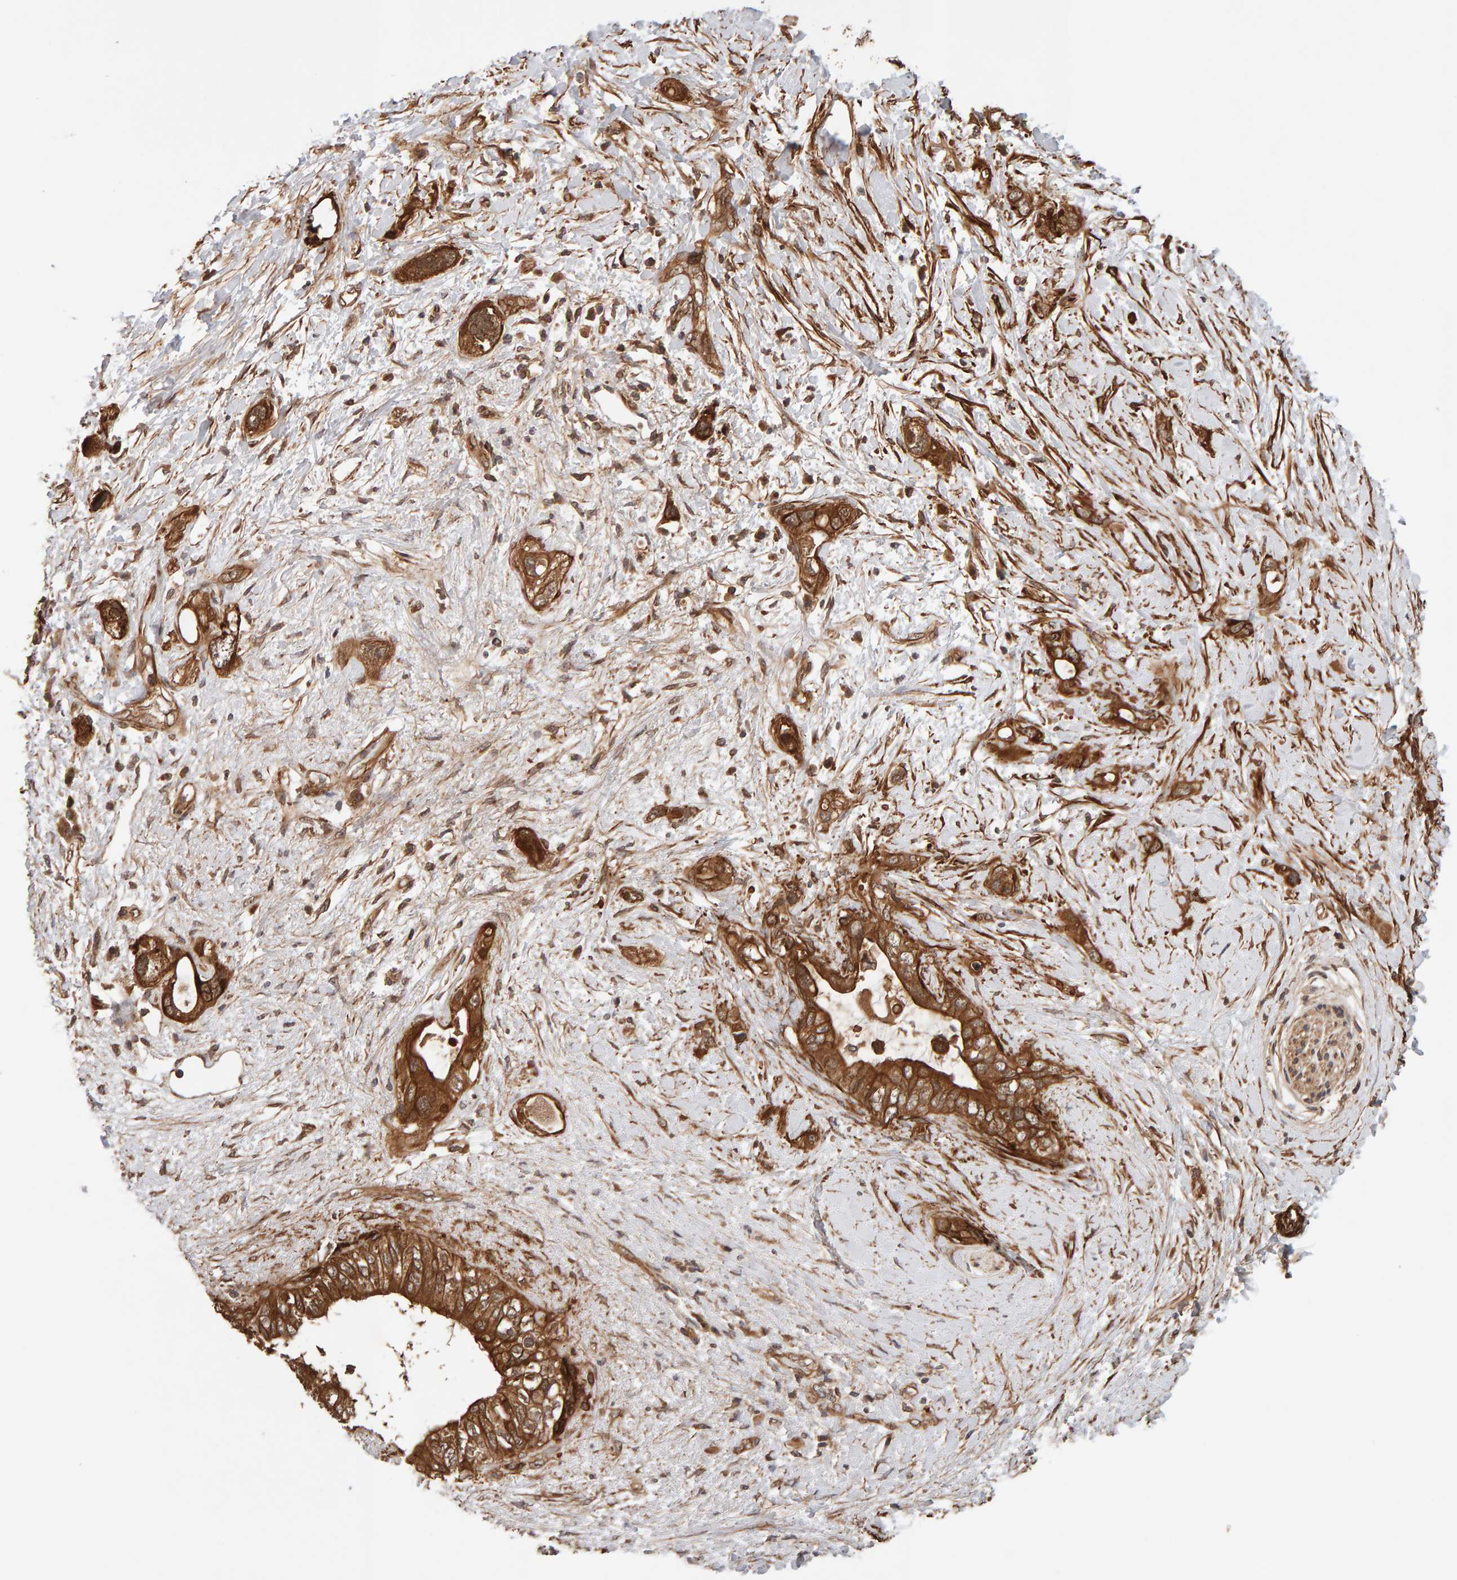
{"staining": {"intensity": "moderate", "quantity": ">75%", "location": "cytoplasmic/membranous"}, "tissue": "pancreatic cancer", "cell_type": "Tumor cells", "image_type": "cancer", "snomed": [{"axis": "morphology", "description": "Adenocarcinoma, NOS"}, {"axis": "topography", "description": "Pancreas"}], "caption": "Pancreatic cancer was stained to show a protein in brown. There is medium levels of moderate cytoplasmic/membranous staining in about >75% of tumor cells.", "gene": "SYNRG", "patient": {"sex": "female", "age": 56}}